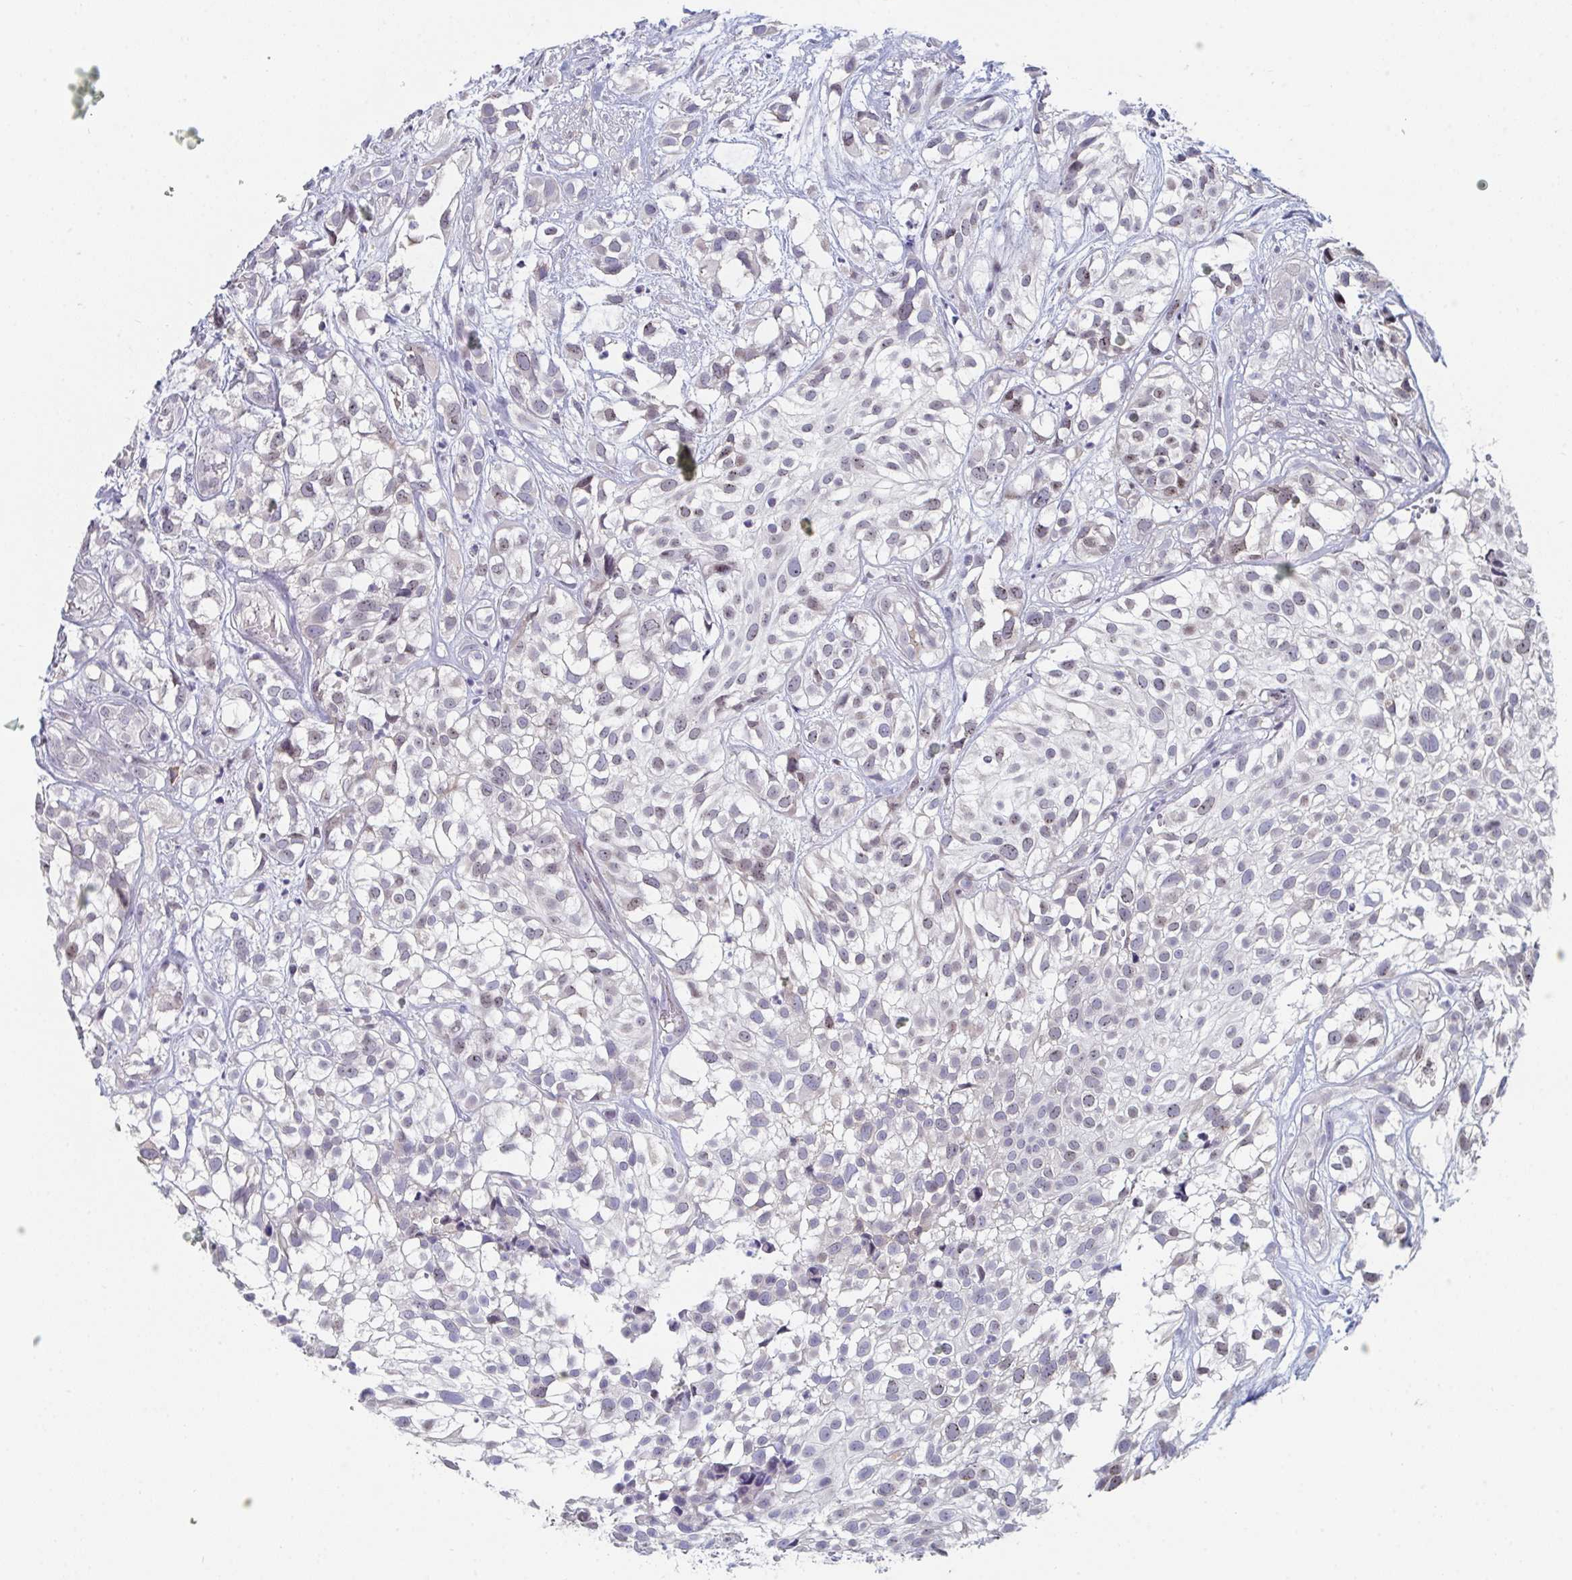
{"staining": {"intensity": "weak", "quantity": "25%-75%", "location": "nuclear"}, "tissue": "urothelial cancer", "cell_type": "Tumor cells", "image_type": "cancer", "snomed": [{"axis": "morphology", "description": "Urothelial carcinoma, High grade"}, {"axis": "topography", "description": "Urinary bladder"}], "caption": "A micrograph of human urothelial carcinoma (high-grade) stained for a protein demonstrates weak nuclear brown staining in tumor cells.", "gene": "CENPT", "patient": {"sex": "male", "age": 56}}